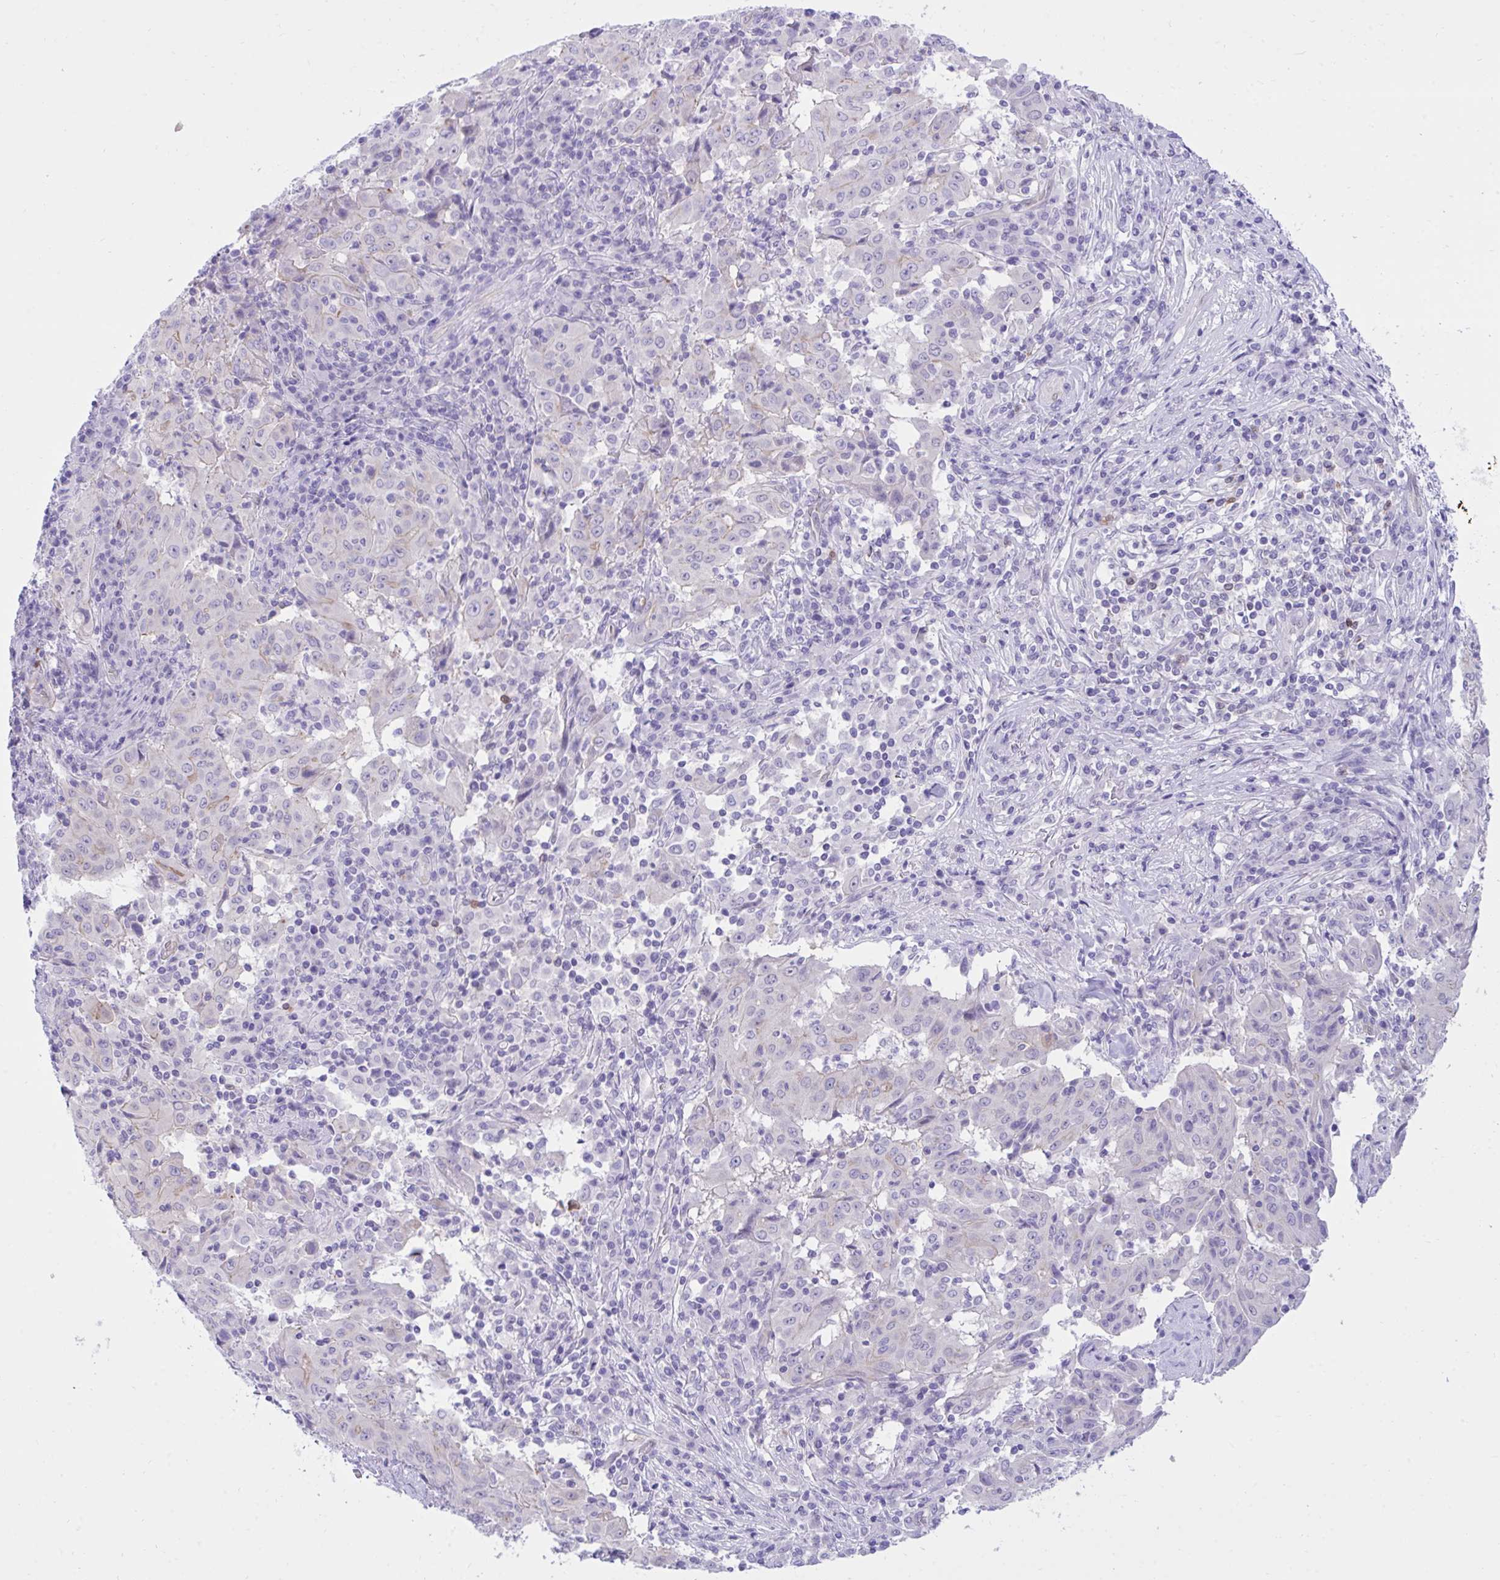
{"staining": {"intensity": "negative", "quantity": "none", "location": "none"}, "tissue": "pancreatic cancer", "cell_type": "Tumor cells", "image_type": "cancer", "snomed": [{"axis": "morphology", "description": "Adenocarcinoma, NOS"}, {"axis": "topography", "description": "Pancreas"}], "caption": "An image of pancreatic adenocarcinoma stained for a protein demonstrates no brown staining in tumor cells.", "gene": "PGM2L1", "patient": {"sex": "male", "age": 63}}